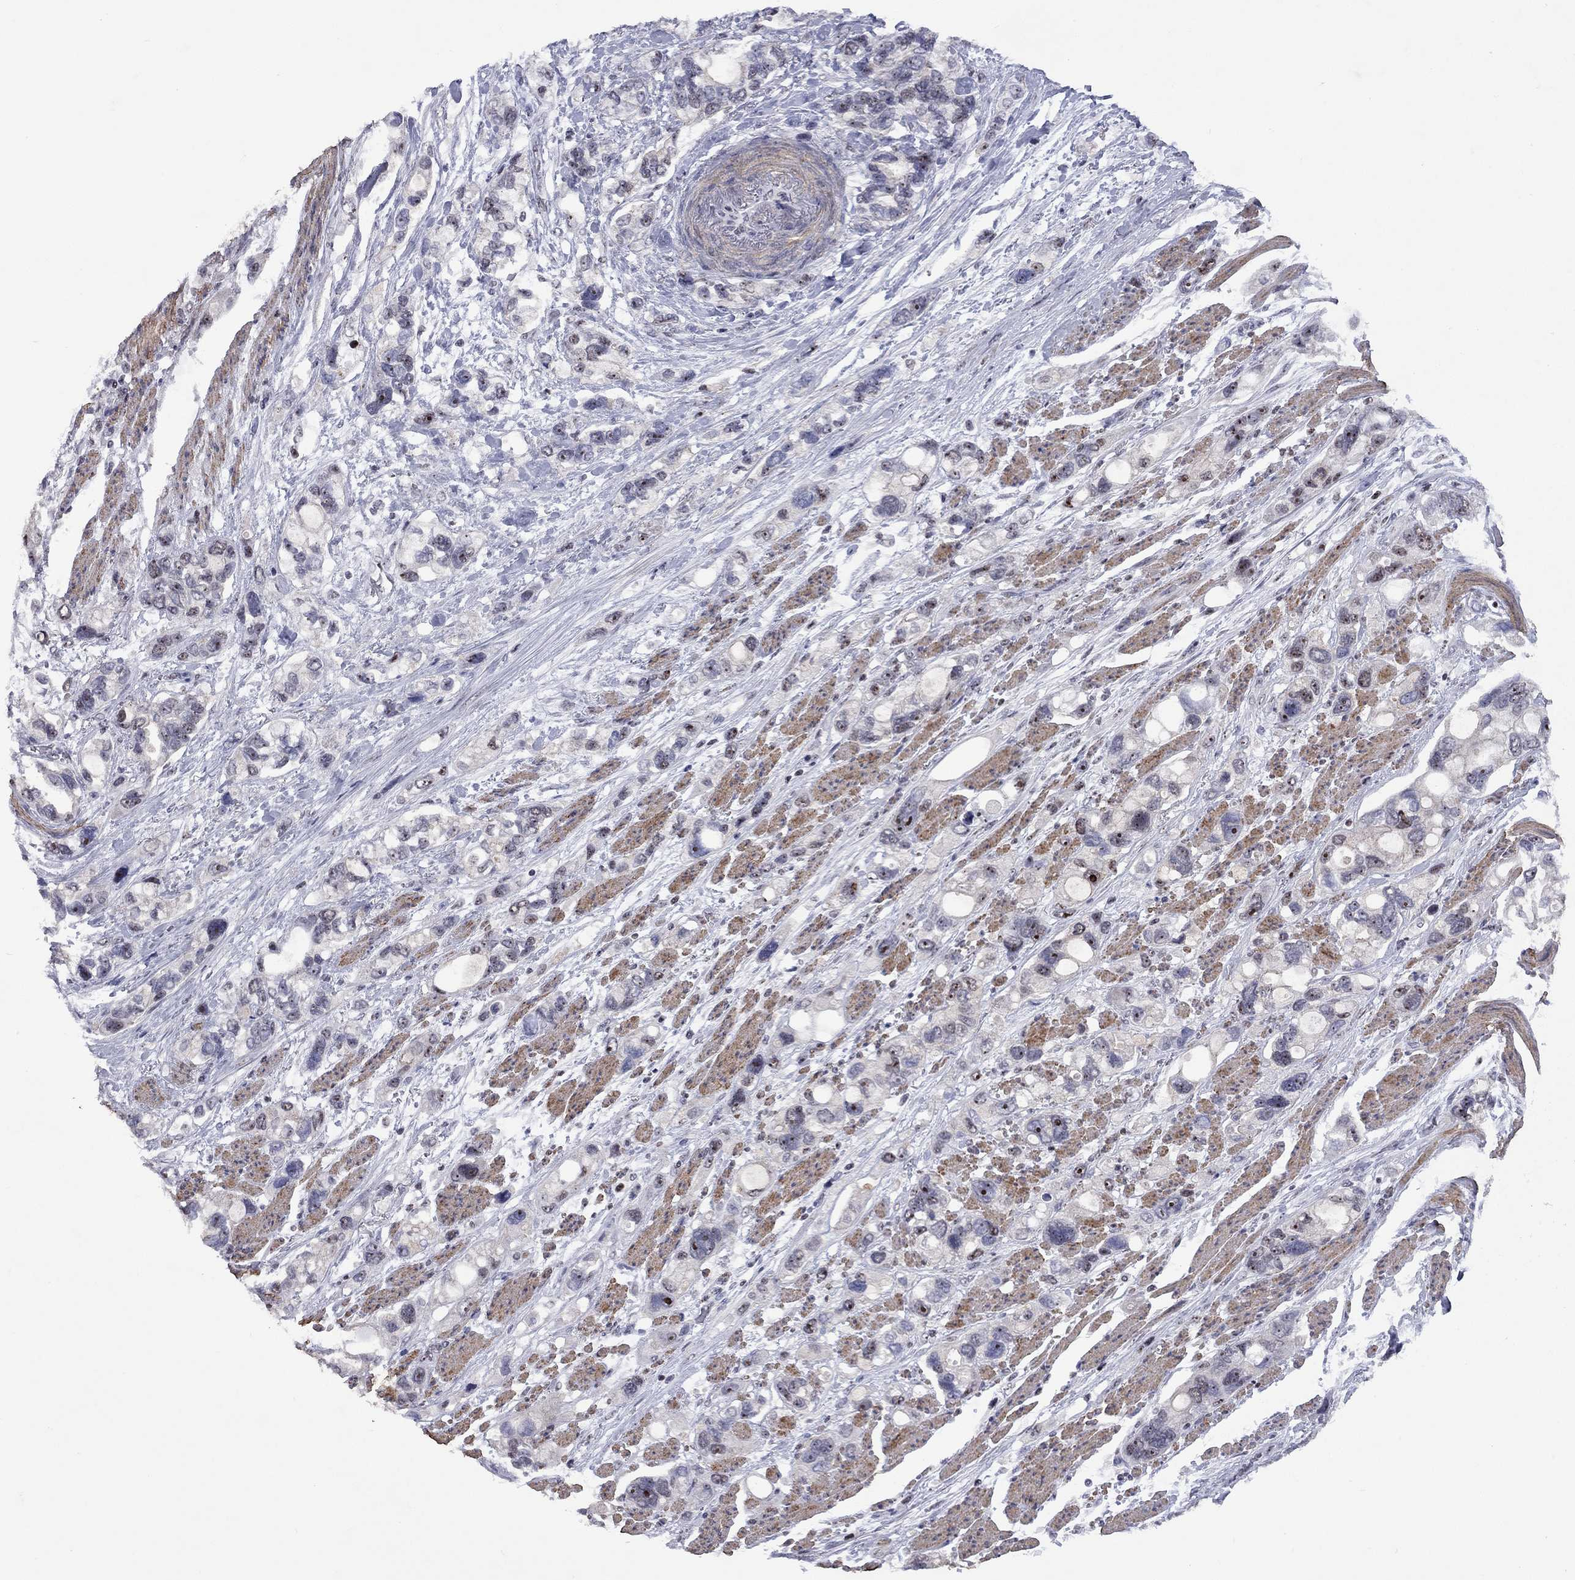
{"staining": {"intensity": "strong", "quantity": "<25%", "location": "nuclear"}, "tissue": "stomach cancer", "cell_type": "Tumor cells", "image_type": "cancer", "snomed": [{"axis": "morphology", "description": "Adenocarcinoma, NOS"}, {"axis": "topography", "description": "Stomach, upper"}], "caption": "An IHC micrograph of neoplastic tissue is shown. Protein staining in brown highlights strong nuclear positivity in stomach adenocarcinoma within tumor cells. The protein is shown in brown color, while the nuclei are stained blue.", "gene": "SPOUT1", "patient": {"sex": "female", "age": 81}}